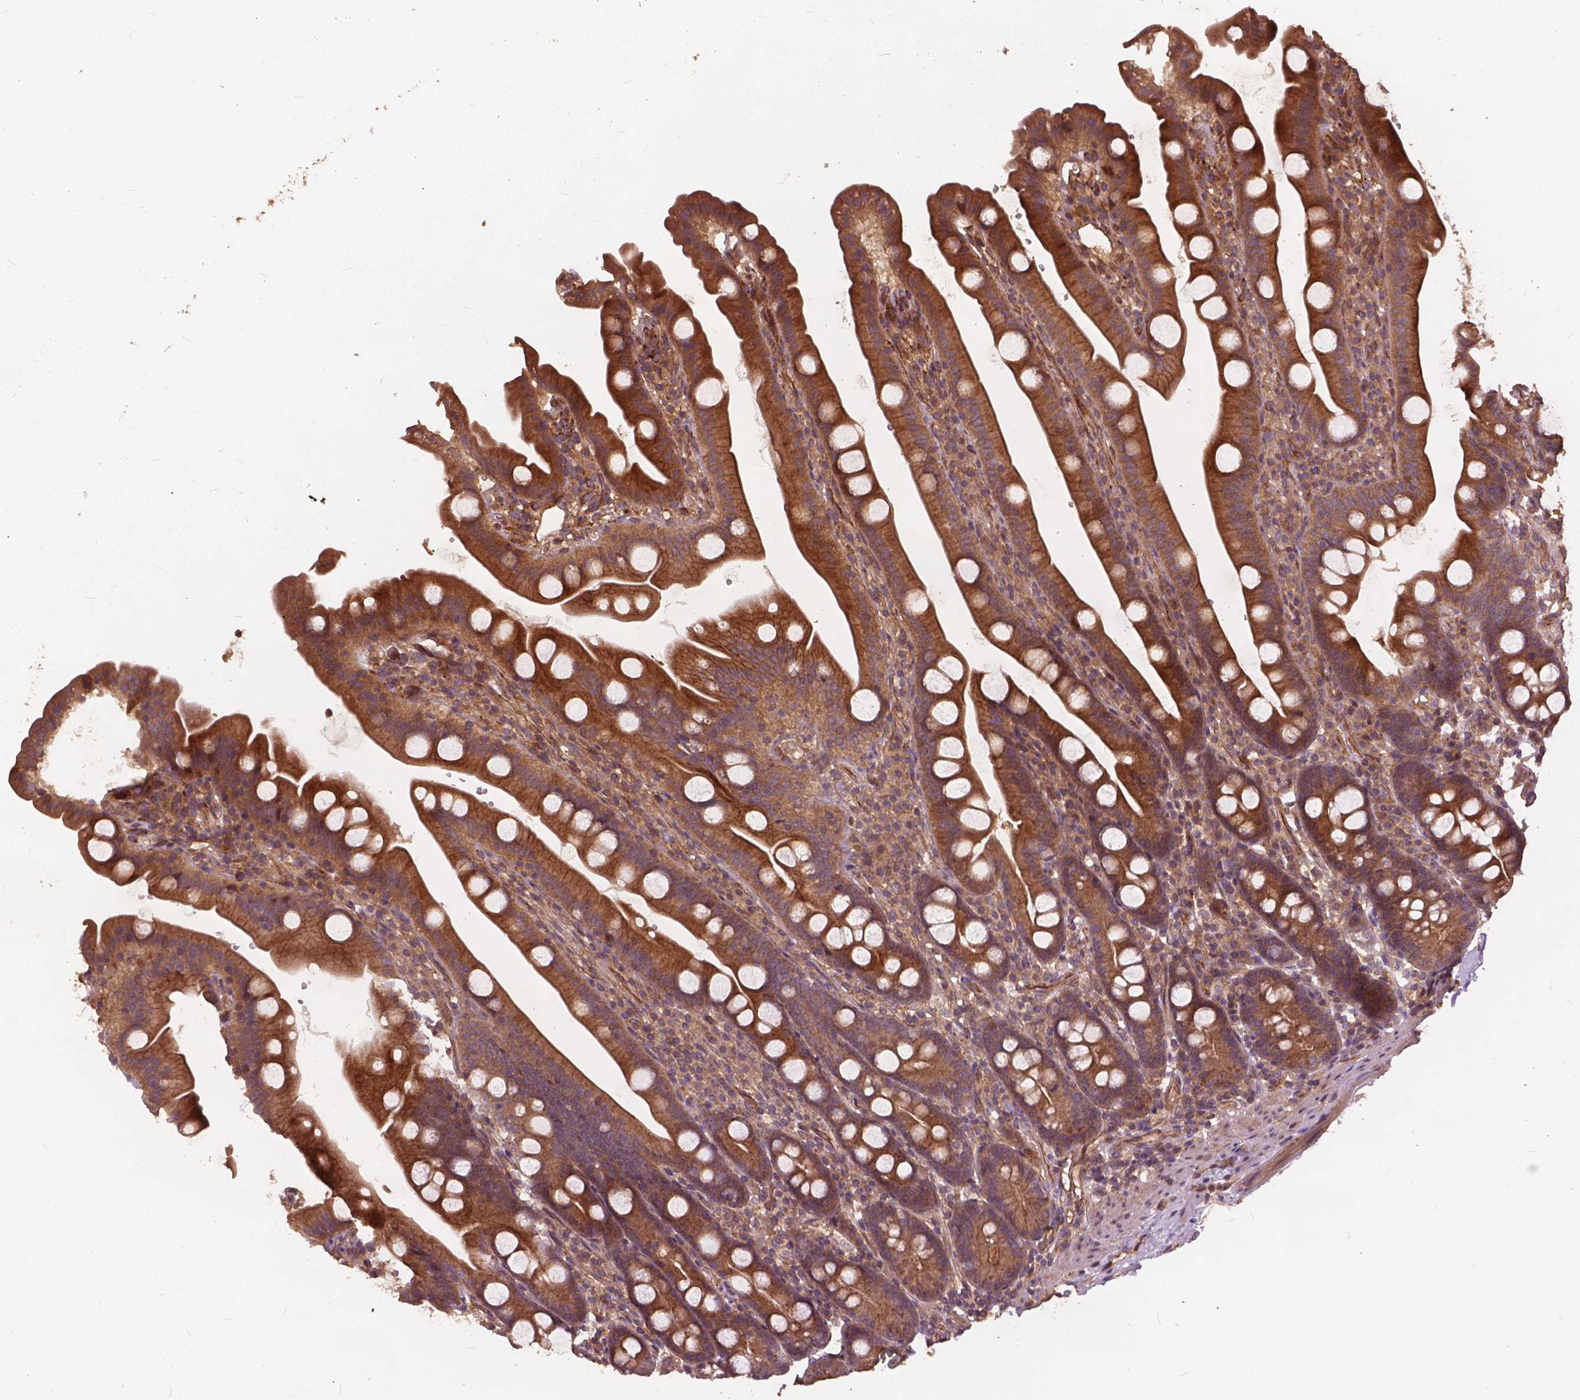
{"staining": {"intensity": "moderate", "quantity": ">75%", "location": "cytoplasmic/membranous"}, "tissue": "duodenum", "cell_type": "Glandular cells", "image_type": "normal", "snomed": [{"axis": "morphology", "description": "Normal tissue, NOS"}, {"axis": "topography", "description": "Duodenum"}], "caption": "The histopathology image exhibits a brown stain indicating the presence of a protein in the cytoplasmic/membranous of glandular cells in duodenum.", "gene": "UBXN2A", "patient": {"sex": "female", "age": 67}}